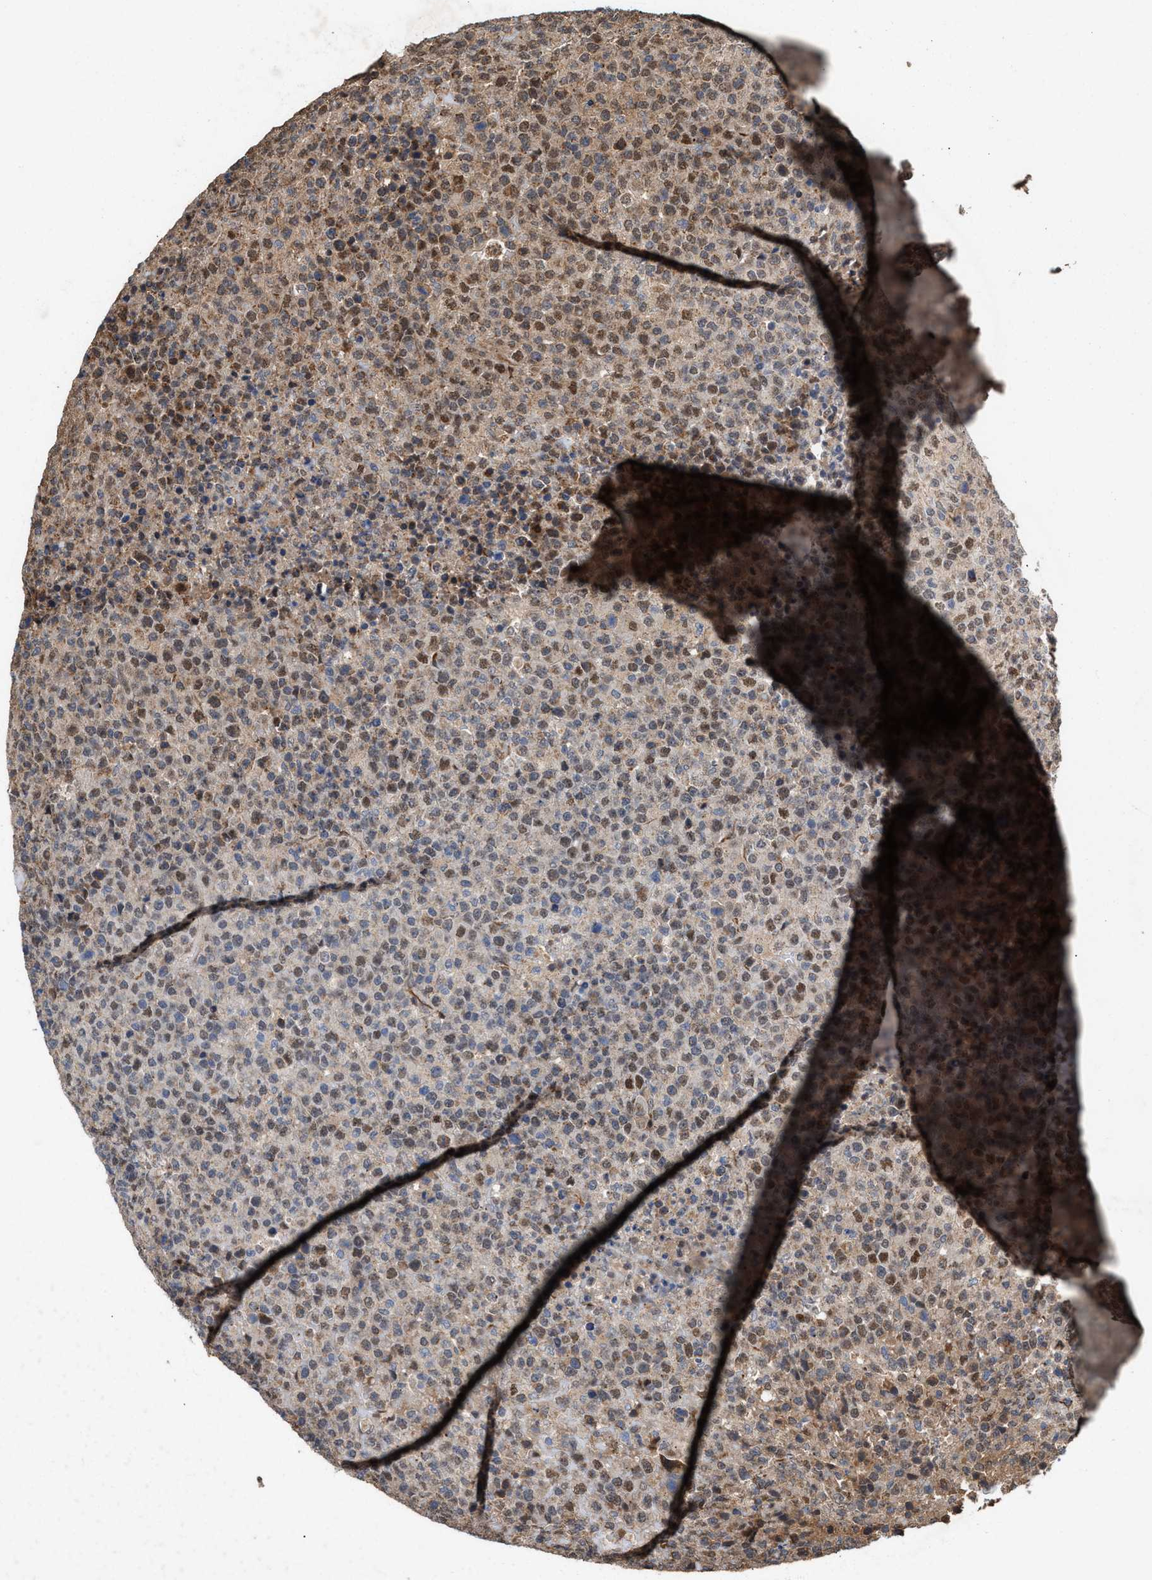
{"staining": {"intensity": "moderate", "quantity": "25%-75%", "location": "nuclear"}, "tissue": "lymphoma", "cell_type": "Tumor cells", "image_type": "cancer", "snomed": [{"axis": "morphology", "description": "Malignant lymphoma, non-Hodgkin's type, High grade"}, {"axis": "topography", "description": "Lymph node"}], "caption": "About 25%-75% of tumor cells in human high-grade malignant lymphoma, non-Hodgkin's type show moderate nuclear protein staining as visualized by brown immunohistochemical staining.", "gene": "ZNHIT6", "patient": {"sex": "male", "age": 13}}